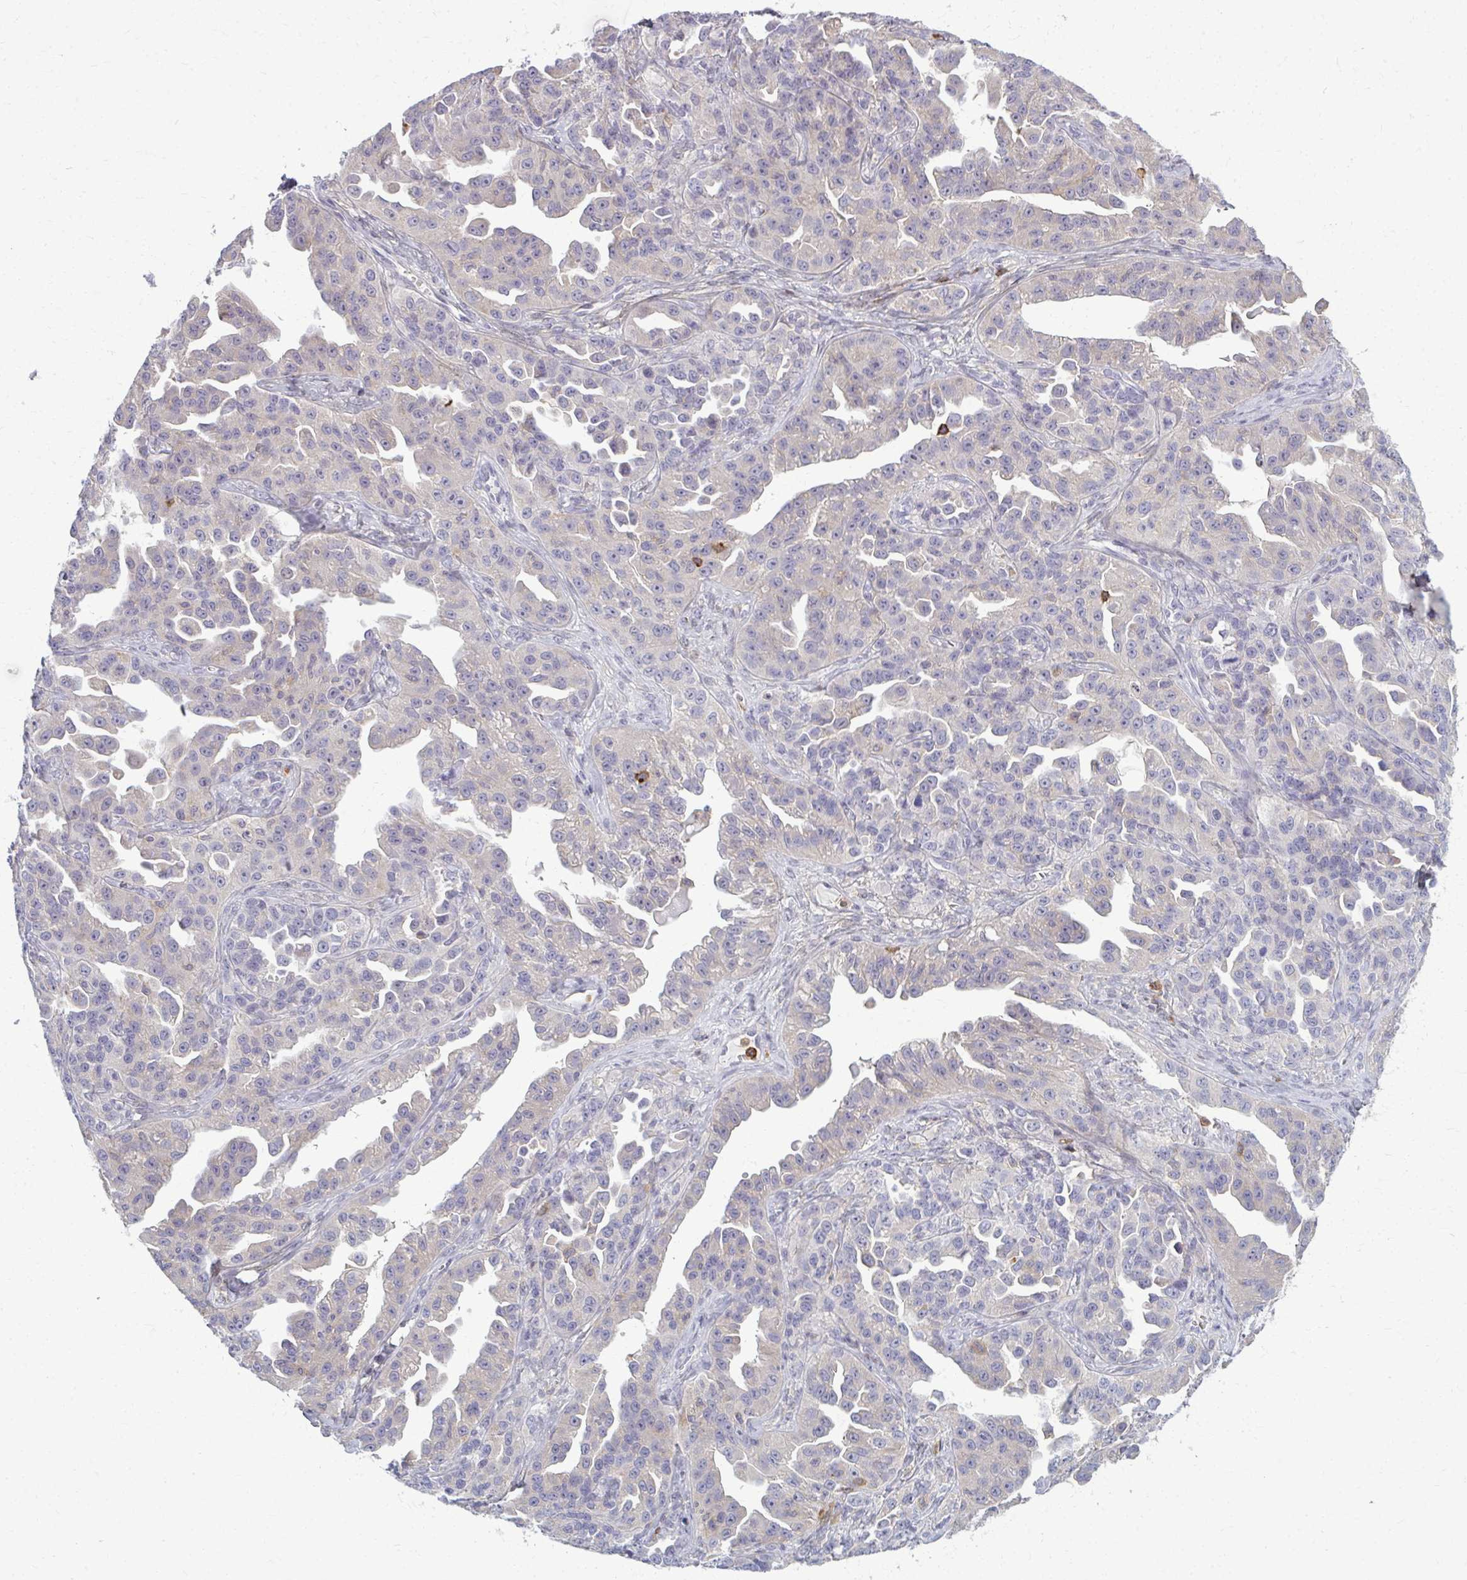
{"staining": {"intensity": "negative", "quantity": "none", "location": "none"}, "tissue": "ovarian cancer", "cell_type": "Tumor cells", "image_type": "cancer", "snomed": [{"axis": "morphology", "description": "Cystadenocarcinoma, serous, NOS"}, {"axis": "topography", "description": "Ovary"}], "caption": "Immunohistochemical staining of human ovarian cancer demonstrates no significant staining in tumor cells.", "gene": "AP5M1", "patient": {"sex": "female", "age": 75}}